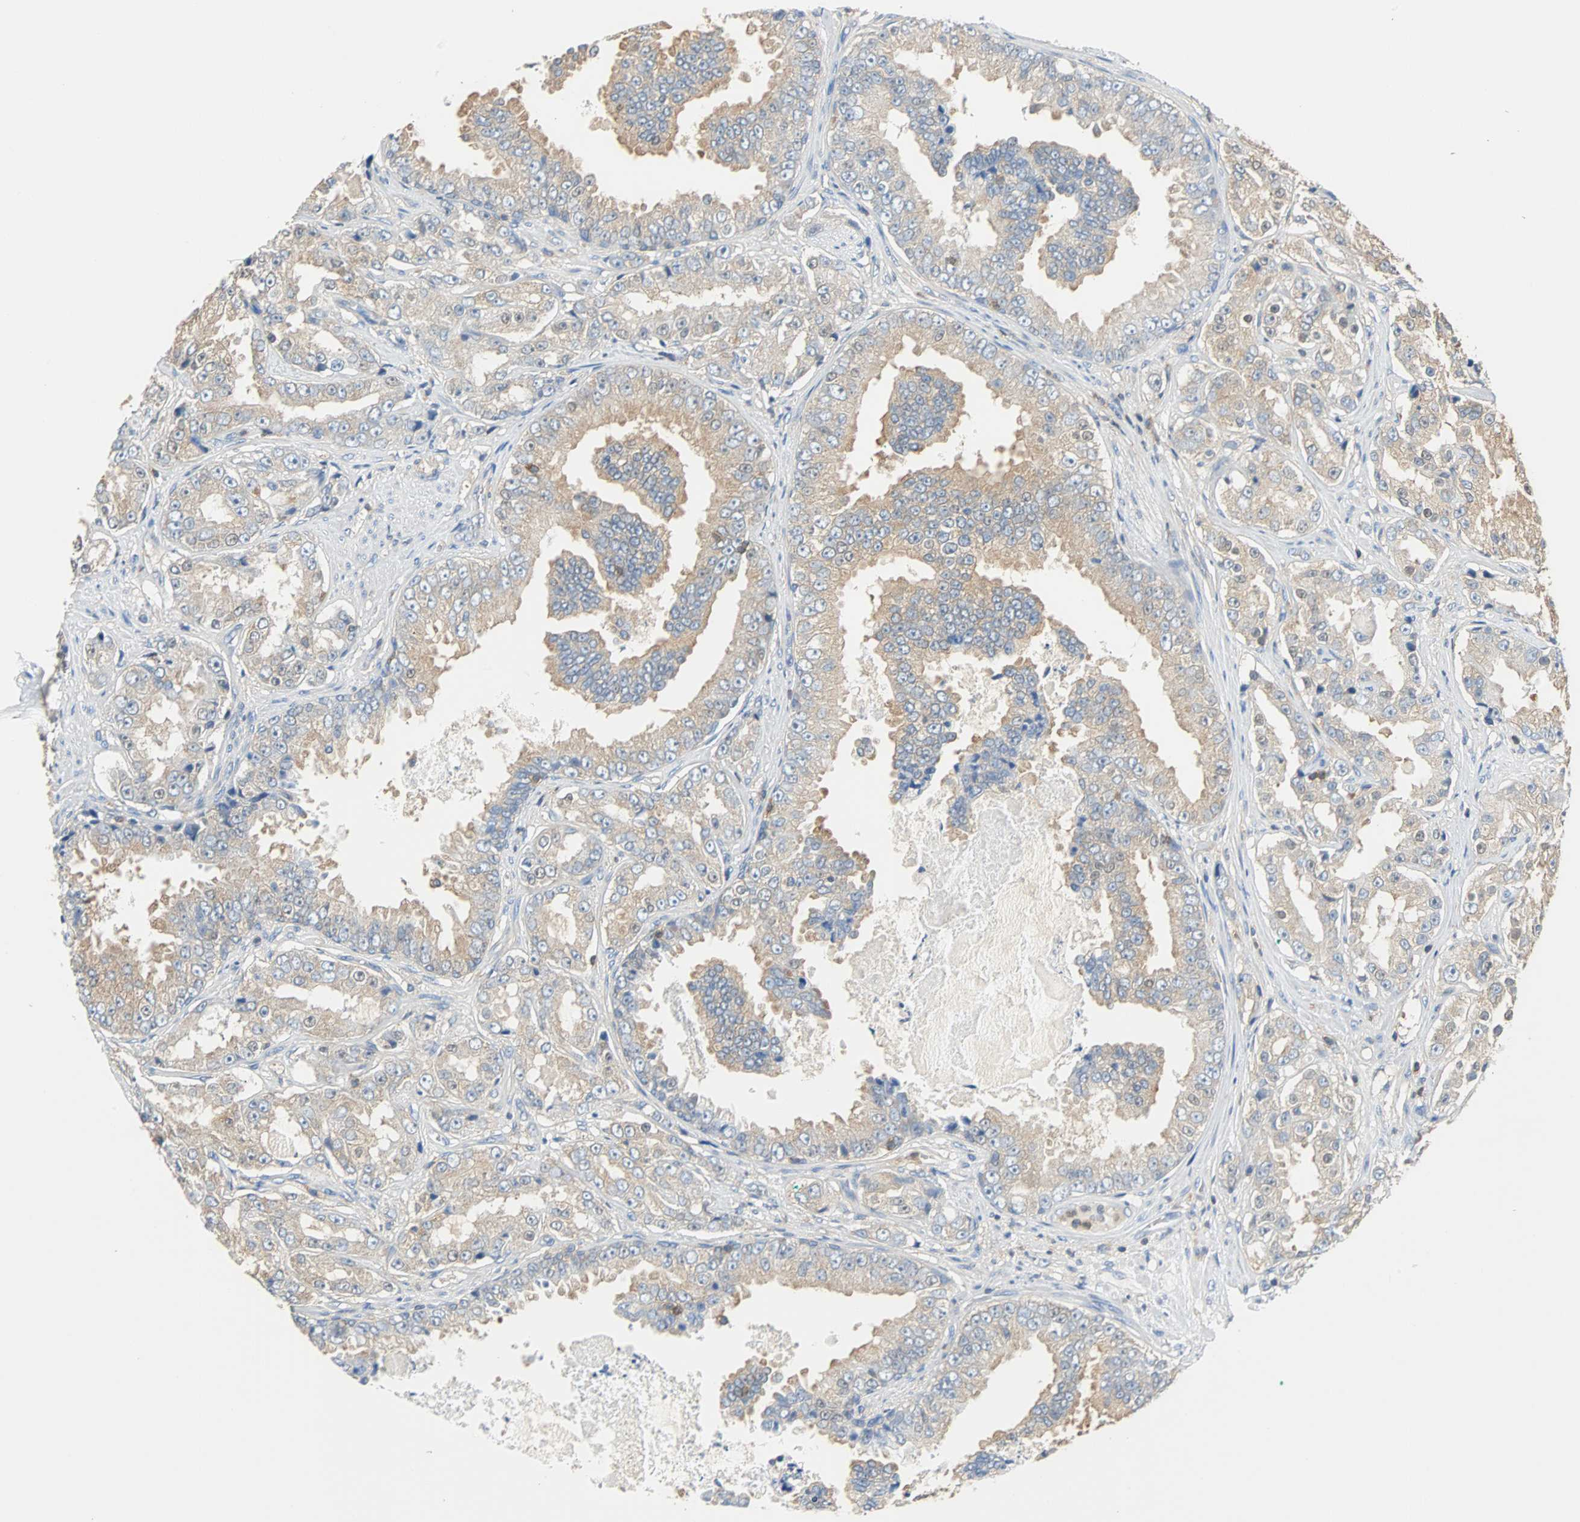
{"staining": {"intensity": "weak", "quantity": ">75%", "location": "cytoplasmic/membranous"}, "tissue": "prostate cancer", "cell_type": "Tumor cells", "image_type": "cancer", "snomed": [{"axis": "morphology", "description": "Adenocarcinoma, High grade"}, {"axis": "topography", "description": "Prostate"}], "caption": "The histopathology image displays a brown stain indicating the presence of a protein in the cytoplasmic/membranous of tumor cells in prostate cancer (high-grade adenocarcinoma). (DAB IHC with brightfield microscopy, high magnification).", "gene": "TSC22D4", "patient": {"sex": "male", "age": 73}}